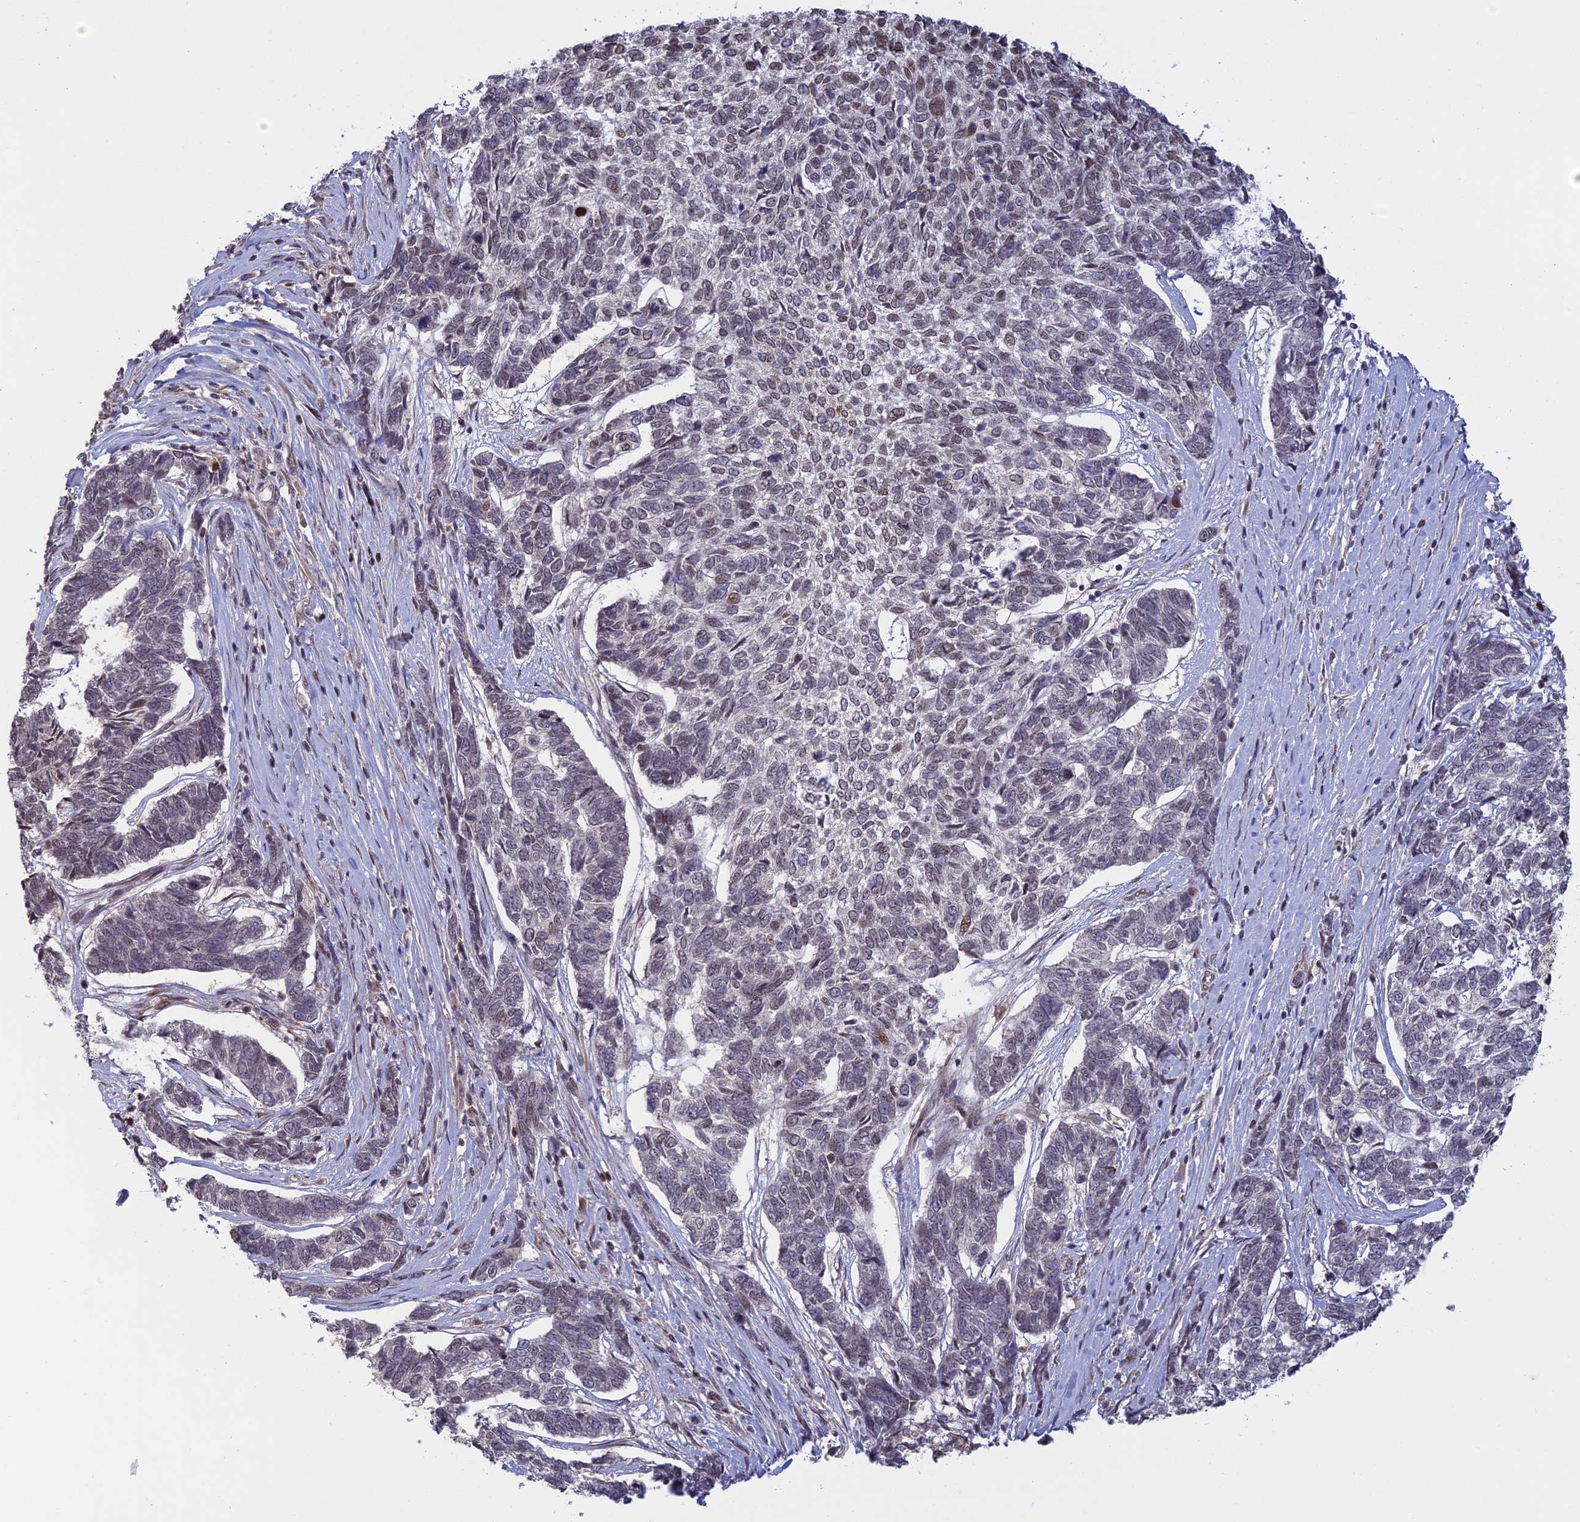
{"staining": {"intensity": "weak", "quantity": "<25%", "location": "nuclear"}, "tissue": "skin cancer", "cell_type": "Tumor cells", "image_type": "cancer", "snomed": [{"axis": "morphology", "description": "Basal cell carcinoma"}, {"axis": "topography", "description": "Skin"}], "caption": "Immunohistochemical staining of skin basal cell carcinoma displays no significant staining in tumor cells.", "gene": "GSKIP", "patient": {"sex": "female", "age": 65}}